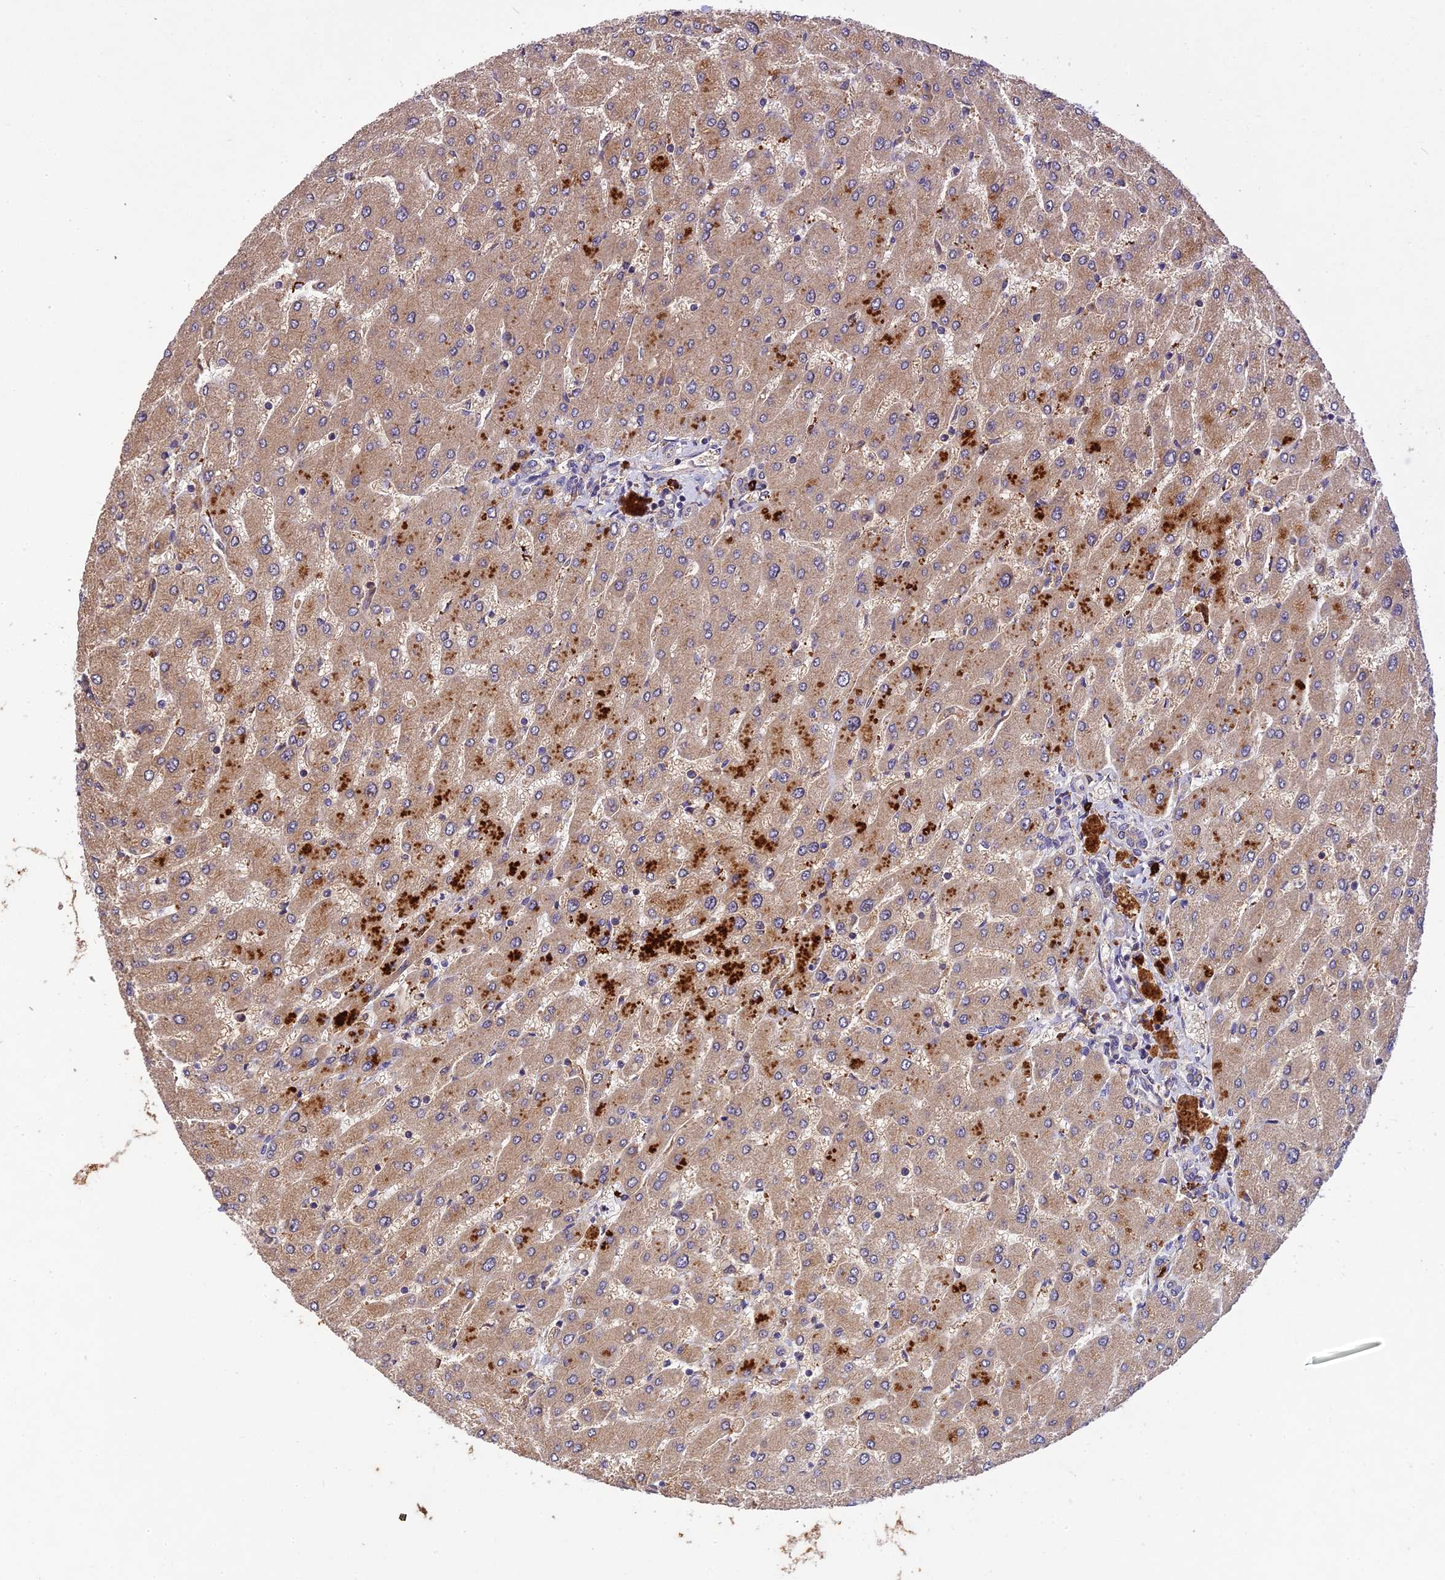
{"staining": {"intensity": "weak", "quantity": "25%-75%", "location": "cytoplasmic/membranous"}, "tissue": "liver", "cell_type": "Cholangiocytes", "image_type": "normal", "snomed": [{"axis": "morphology", "description": "Normal tissue, NOS"}, {"axis": "topography", "description": "Liver"}], "caption": "Immunohistochemistry of benign human liver exhibits low levels of weak cytoplasmic/membranous positivity in approximately 25%-75% of cholangiocytes.", "gene": "DENND5B", "patient": {"sex": "male", "age": 55}}